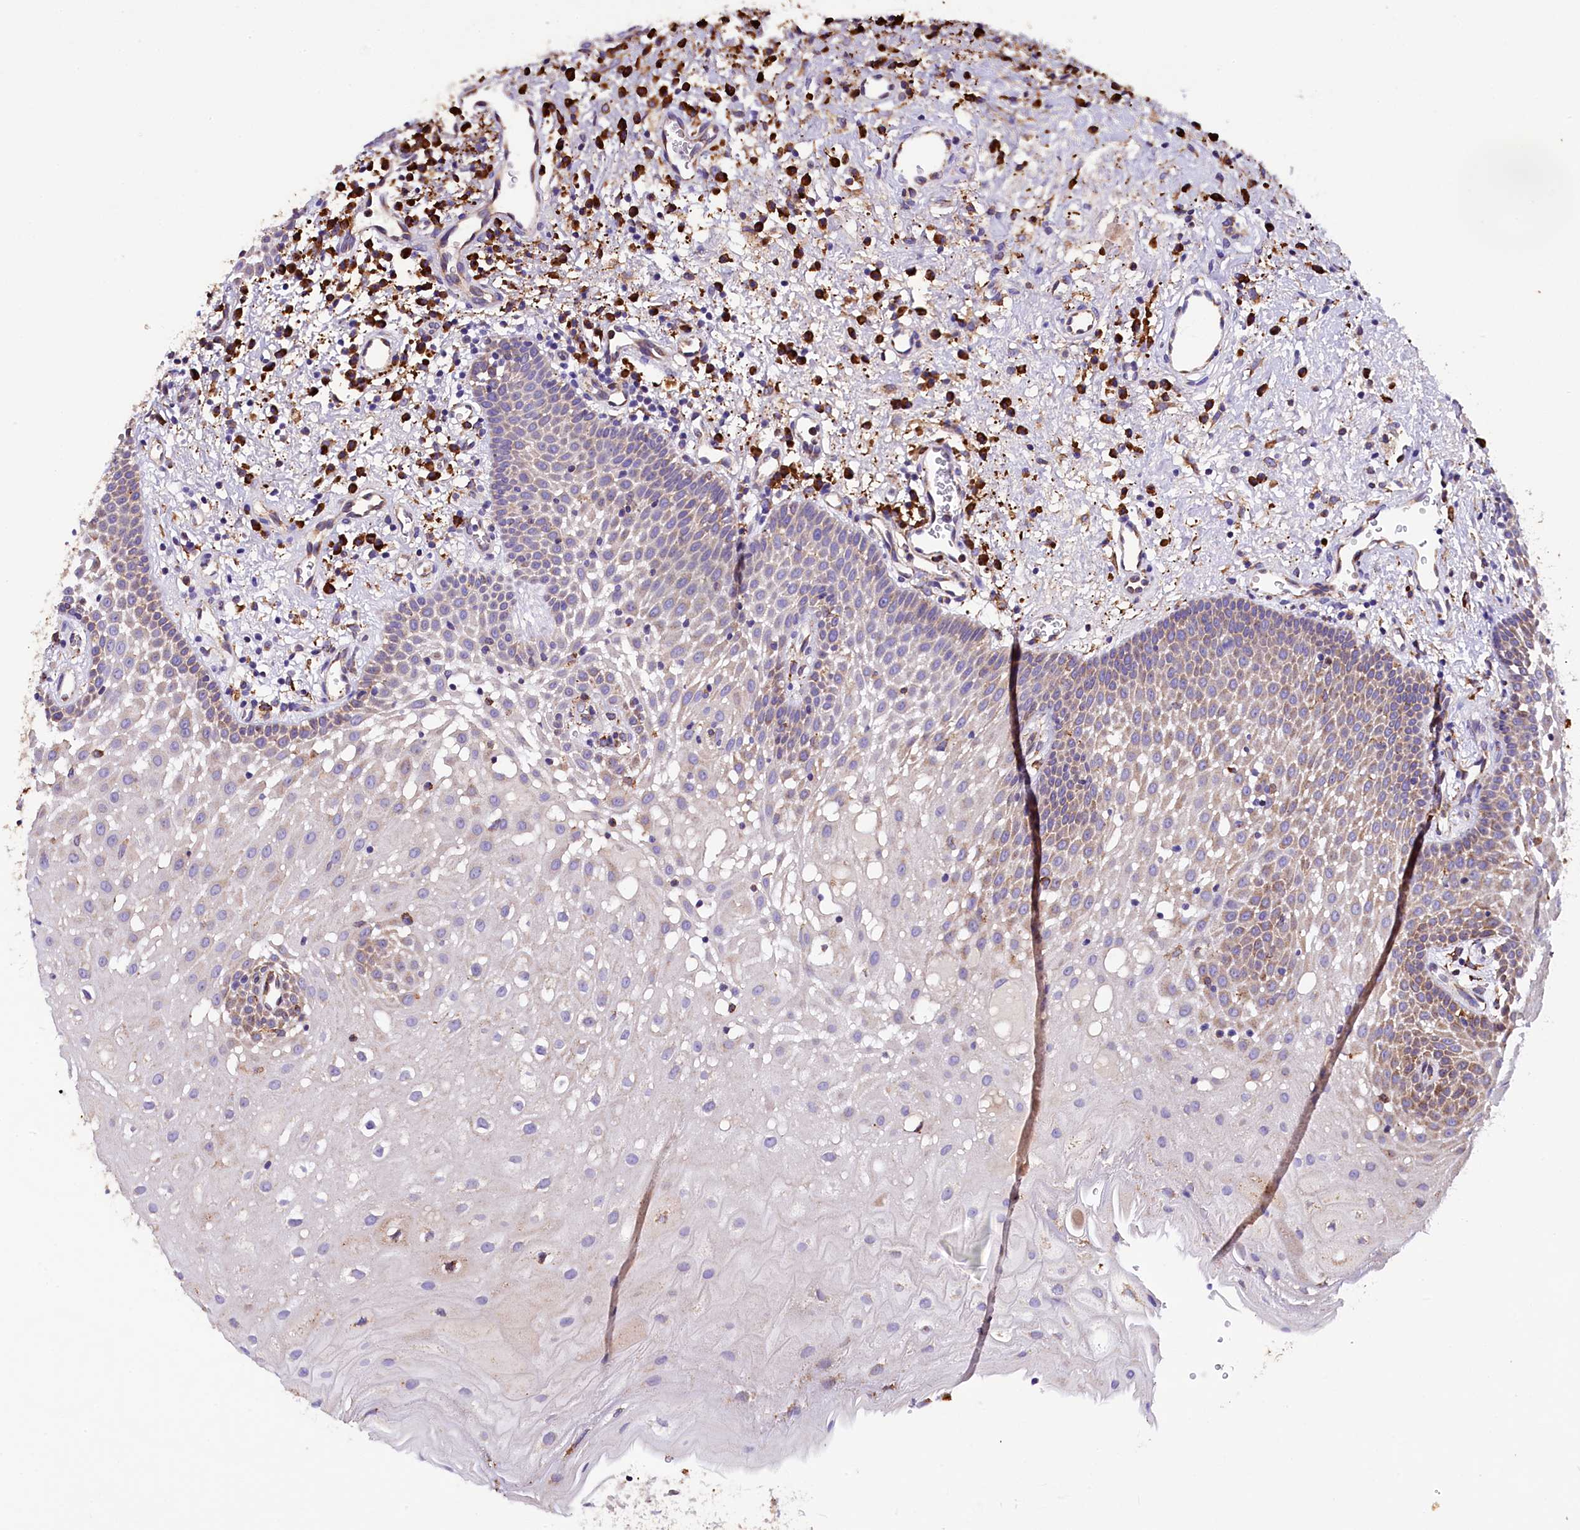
{"staining": {"intensity": "moderate", "quantity": "<25%", "location": "cytoplasmic/membranous"}, "tissue": "oral mucosa", "cell_type": "Squamous epithelial cells", "image_type": "normal", "snomed": [{"axis": "morphology", "description": "Normal tissue, NOS"}, {"axis": "topography", "description": "Oral tissue"}], "caption": "This is an image of immunohistochemistry staining of normal oral mucosa, which shows moderate staining in the cytoplasmic/membranous of squamous epithelial cells.", "gene": "CAPS2", "patient": {"sex": "male", "age": 74}}